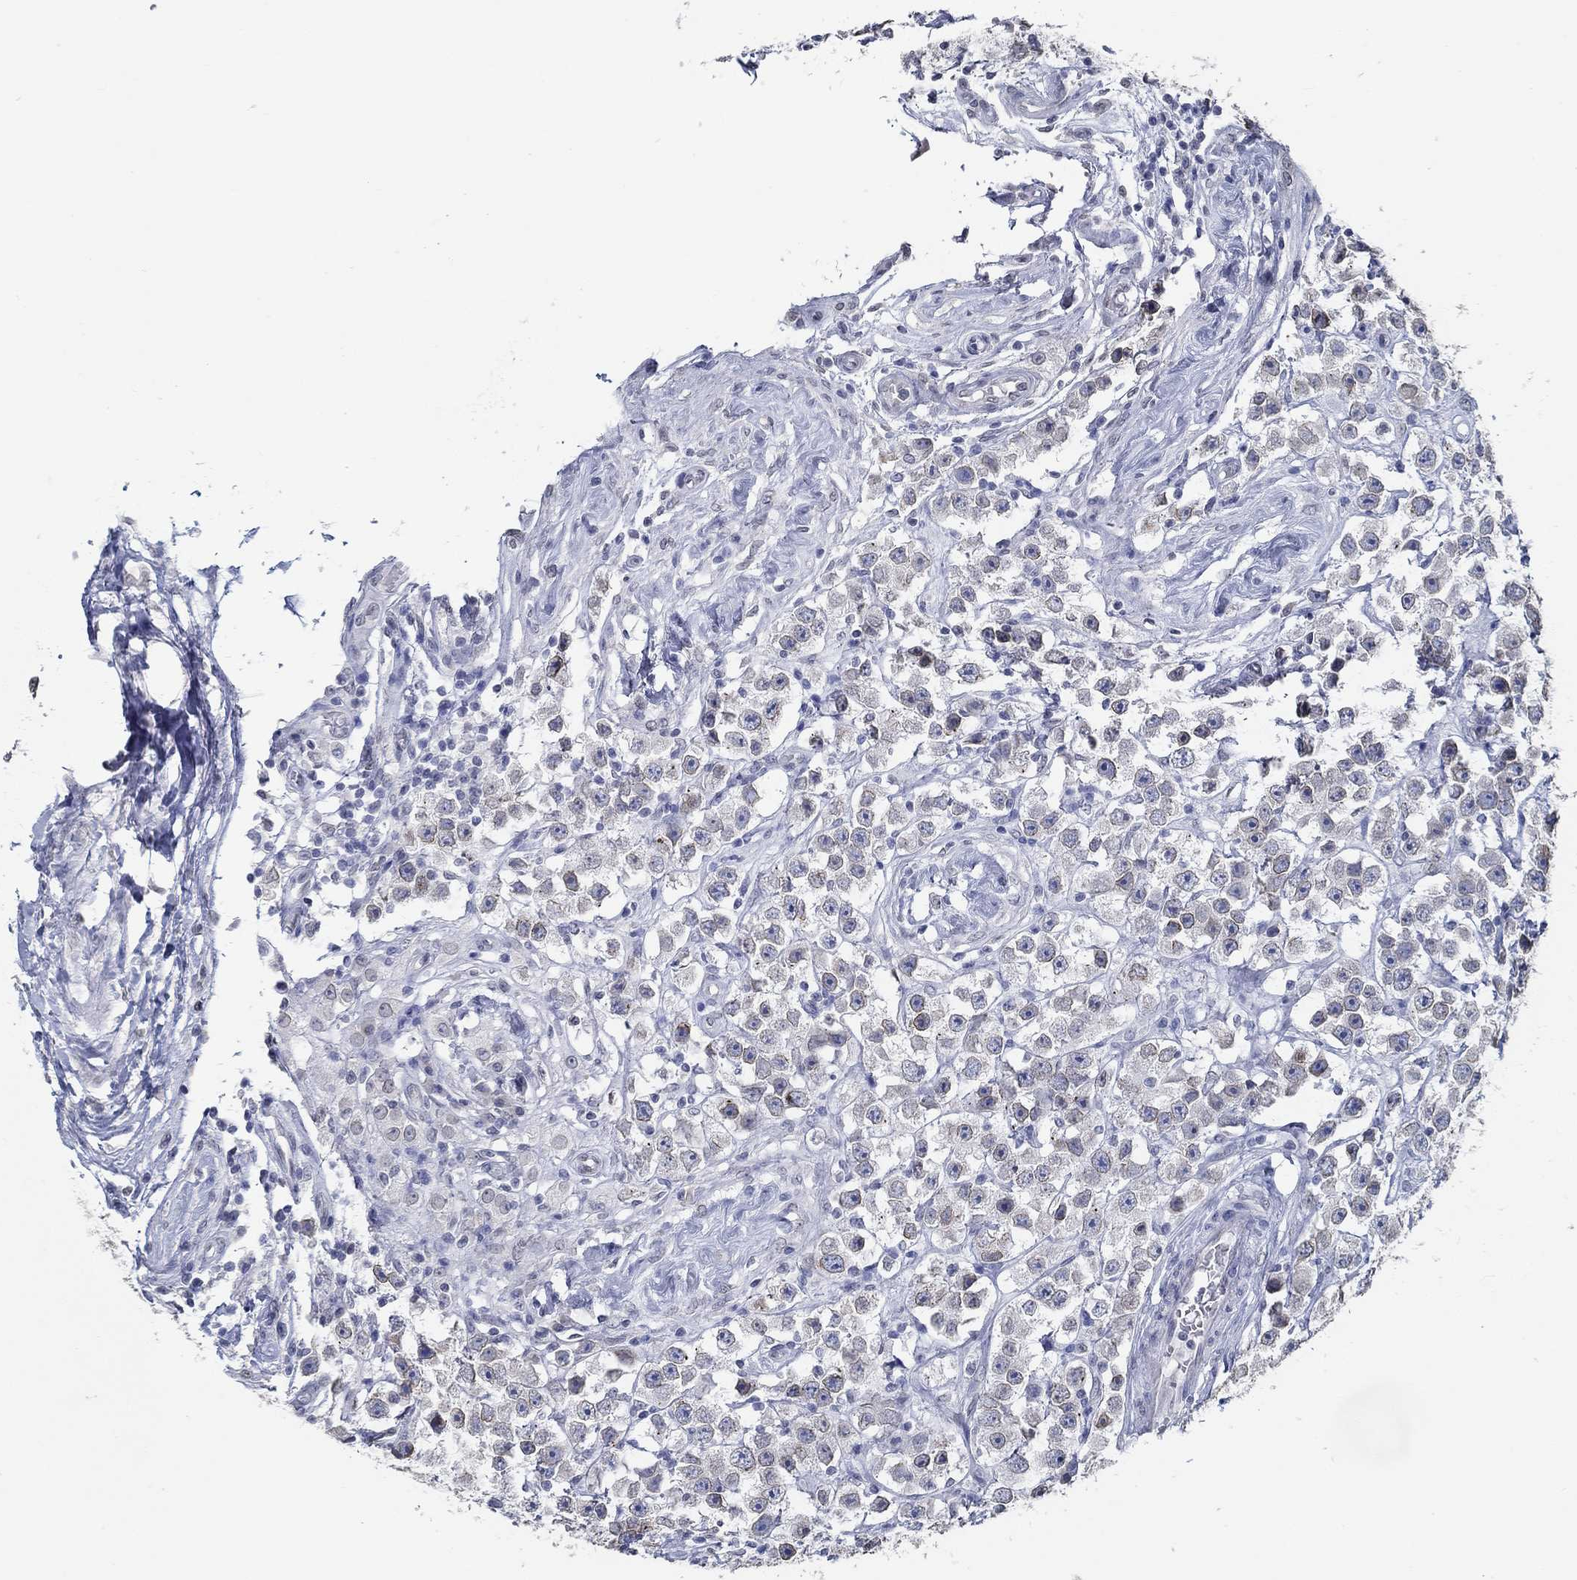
{"staining": {"intensity": "moderate", "quantity": "<25%", "location": "cytoplasmic/membranous,nuclear"}, "tissue": "testis cancer", "cell_type": "Tumor cells", "image_type": "cancer", "snomed": [{"axis": "morphology", "description": "Seminoma, NOS"}, {"axis": "topography", "description": "Testis"}], "caption": "A high-resolution image shows immunohistochemistry staining of testis cancer, which reveals moderate cytoplasmic/membranous and nuclear positivity in about <25% of tumor cells.", "gene": "NUP155", "patient": {"sex": "male", "age": 45}}